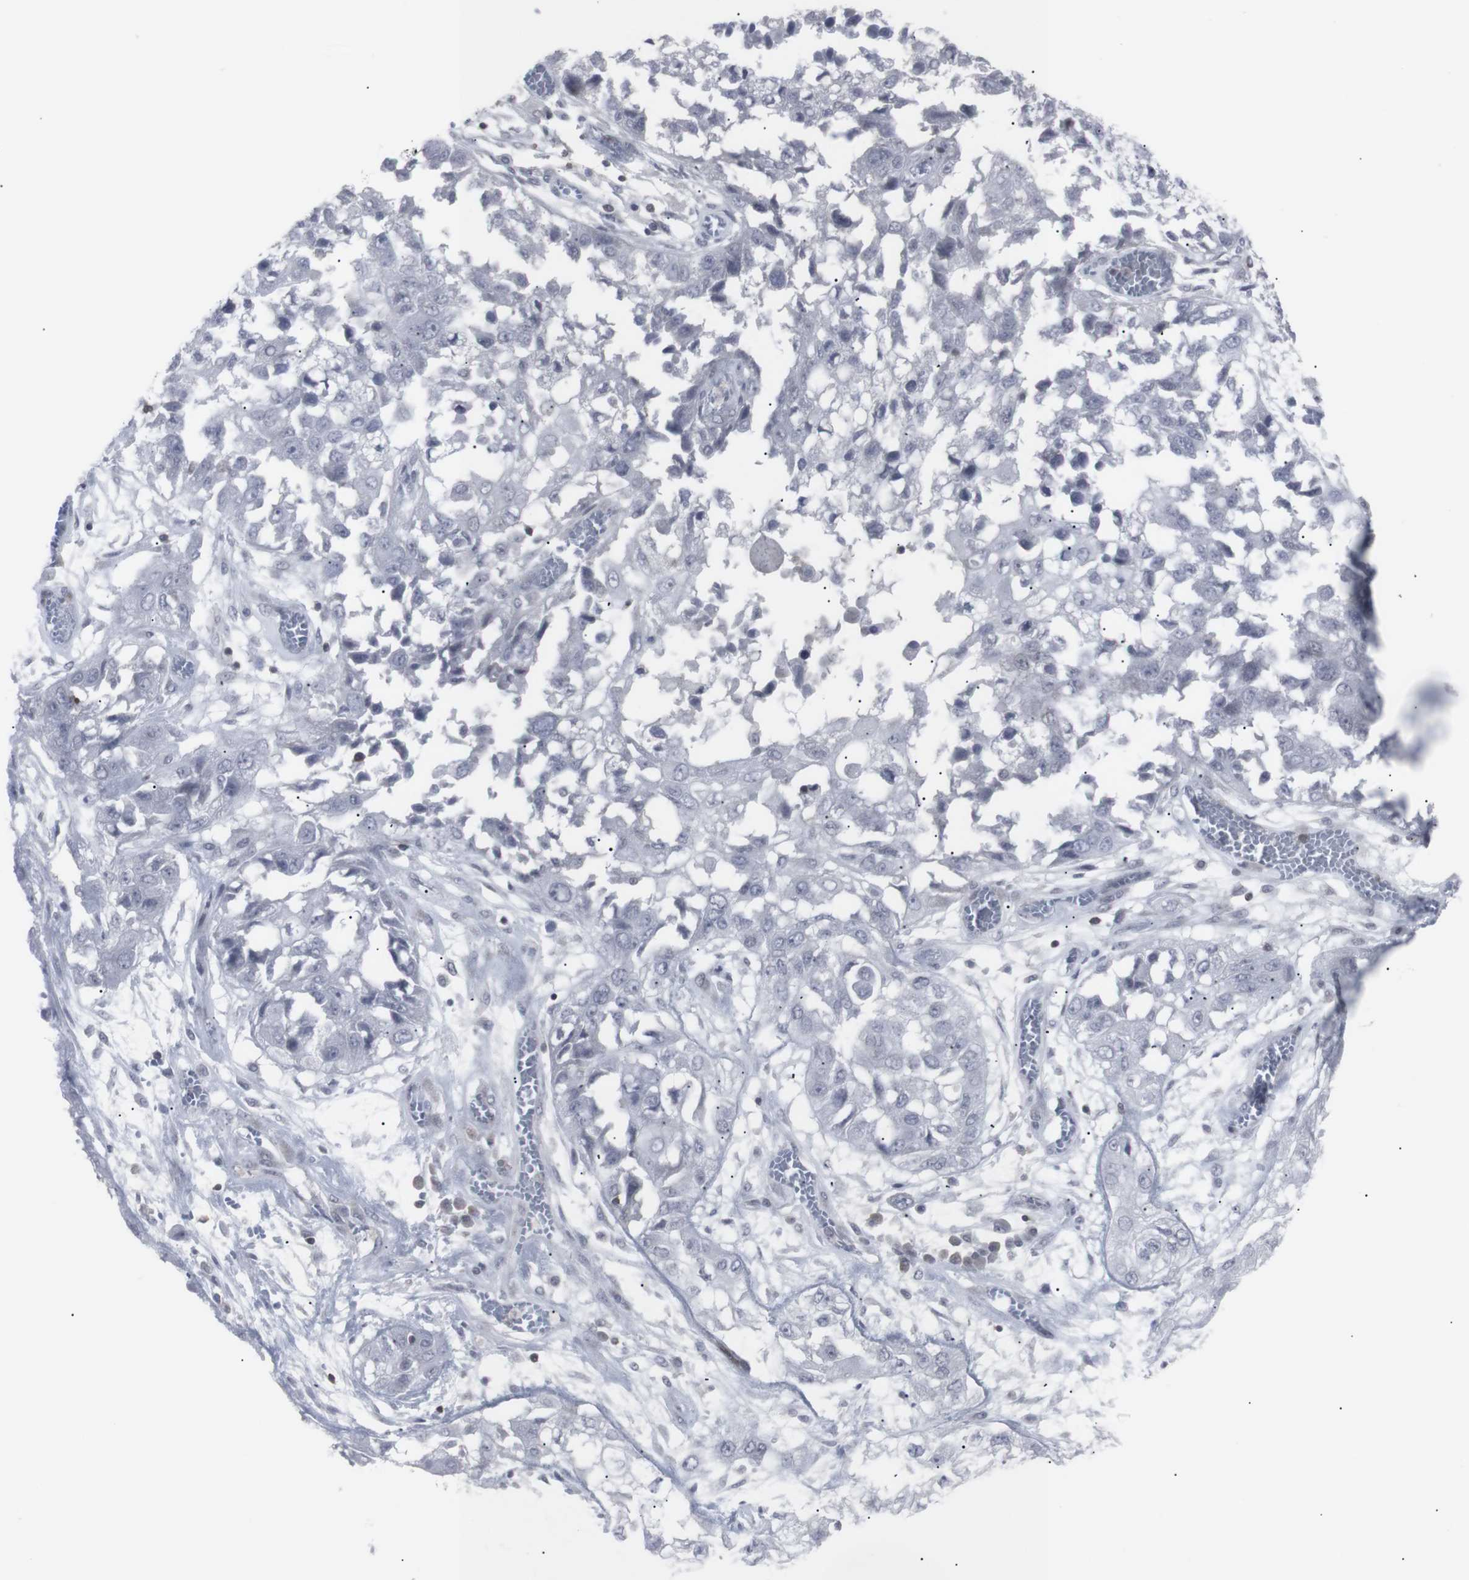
{"staining": {"intensity": "negative", "quantity": "none", "location": "none"}, "tissue": "lung cancer", "cell_type": "Tumor cells", "image_type": "cancer", "snomed": [{"axis": "morphology", "description": "Squamous cell carcinoma, NOS"}, {"axis": "topography", "description": "Lung"}], "caption": "This is an IHC photomicrograph of human lung cancer (squamous cell carcinoma). There is no expression in tumor cells.", "gene": "APOBEC2", "patient": {"sex": "male", "age": 71}}